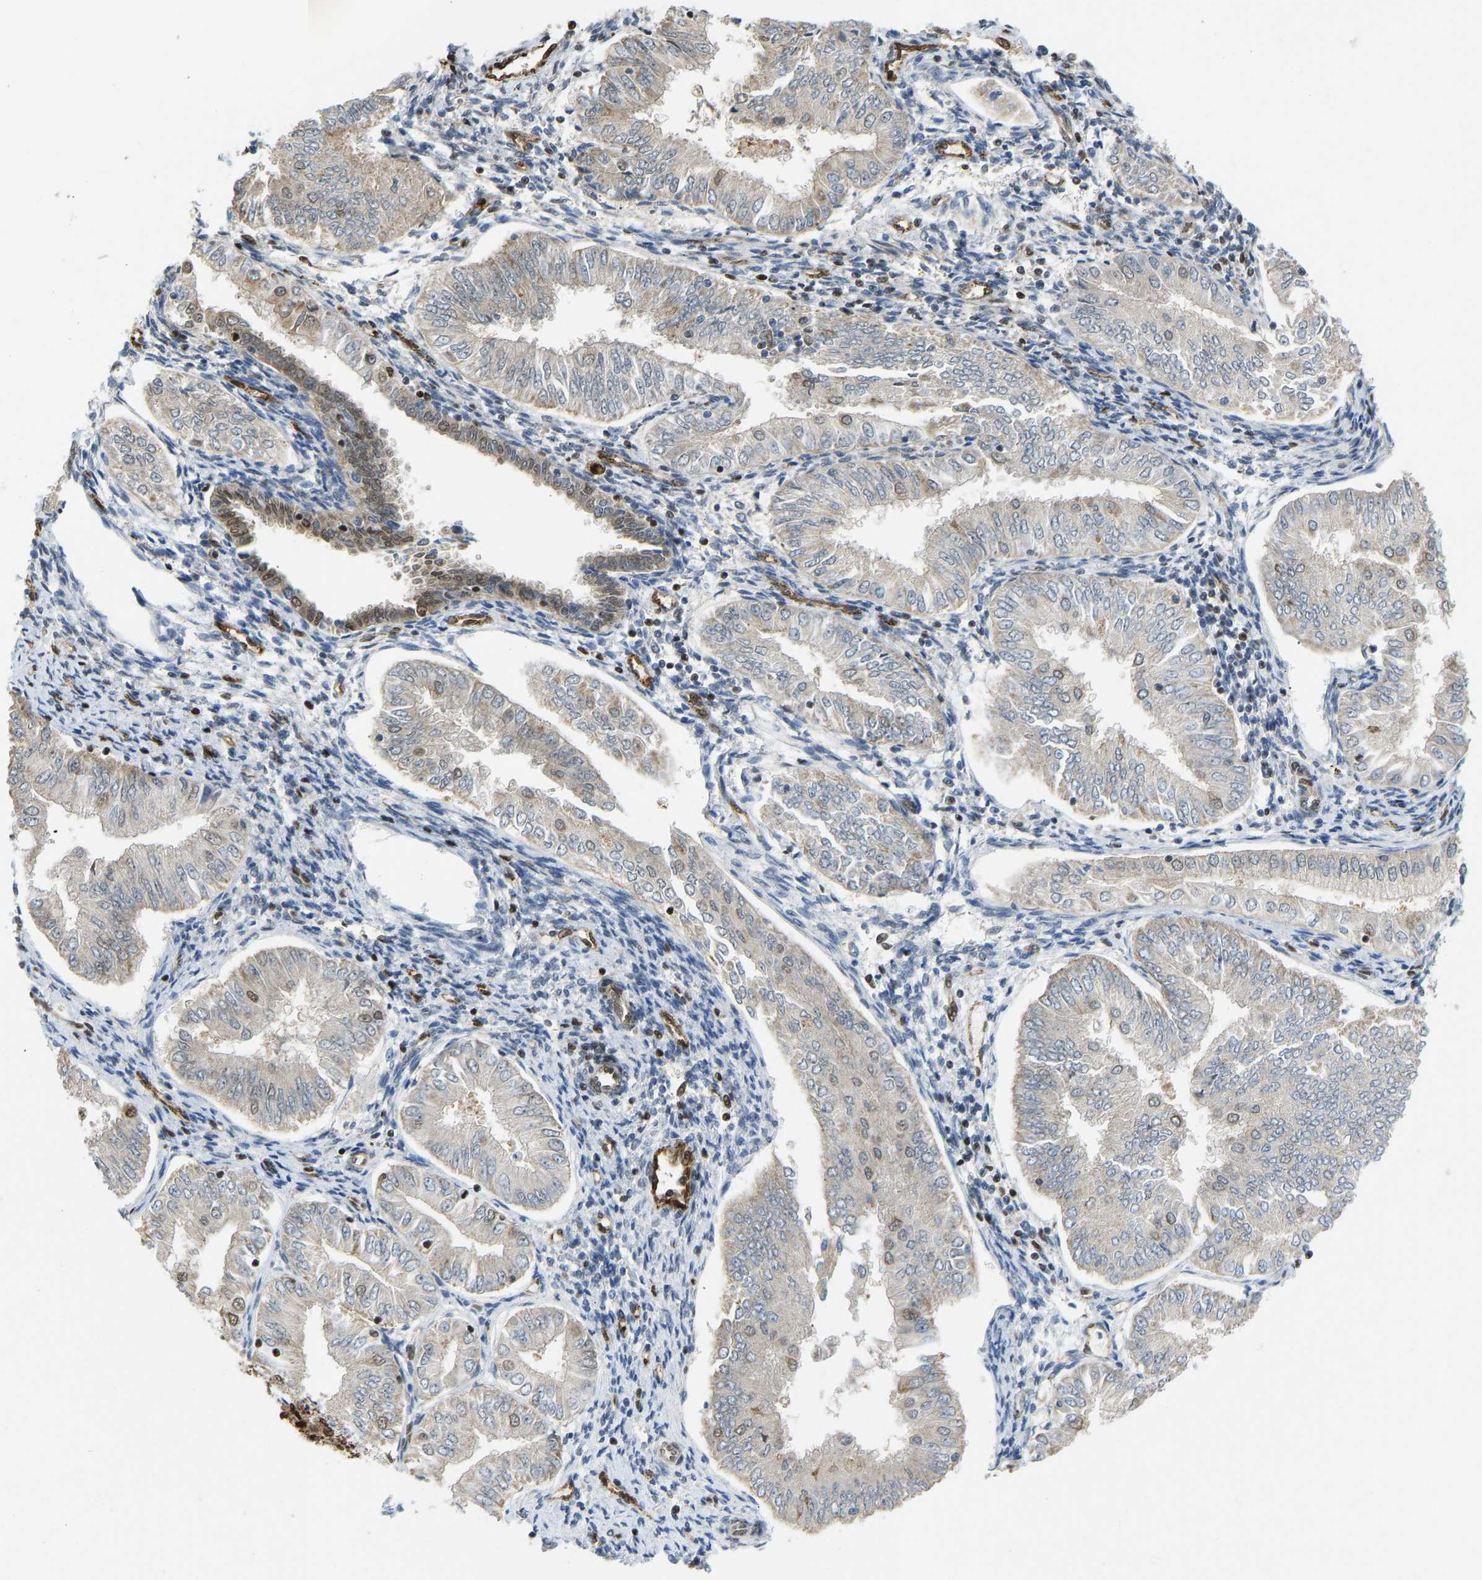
{"staining": {"intensity": "moderate", "quantity": "<25%", "location": "nuclear"}, "tissue": "endometrial cancer", "cell_type": "Tumor cells", "image_type": "cancer", "snomed": [{"axis": "morphology", "description": "Adenocarcinoma, NOS"}, {"axis": "topography", "description": "Endometrium"}], "caption": "Immunohistochemistry (IHC) (DAB (3,3'-diaminobenzidine)) staining of endometrial adenocarcinoma displays moderate nuclear protein expression in approximately <25% of tumor cells. The staining was performed using DAB to visualize the protein expression in brown, while the nuclei were stained in blue with hematoxylin (Magnification: 20x).", "gene": "ZSCAN20", "patient": {"sex": "female", "age": 53}}